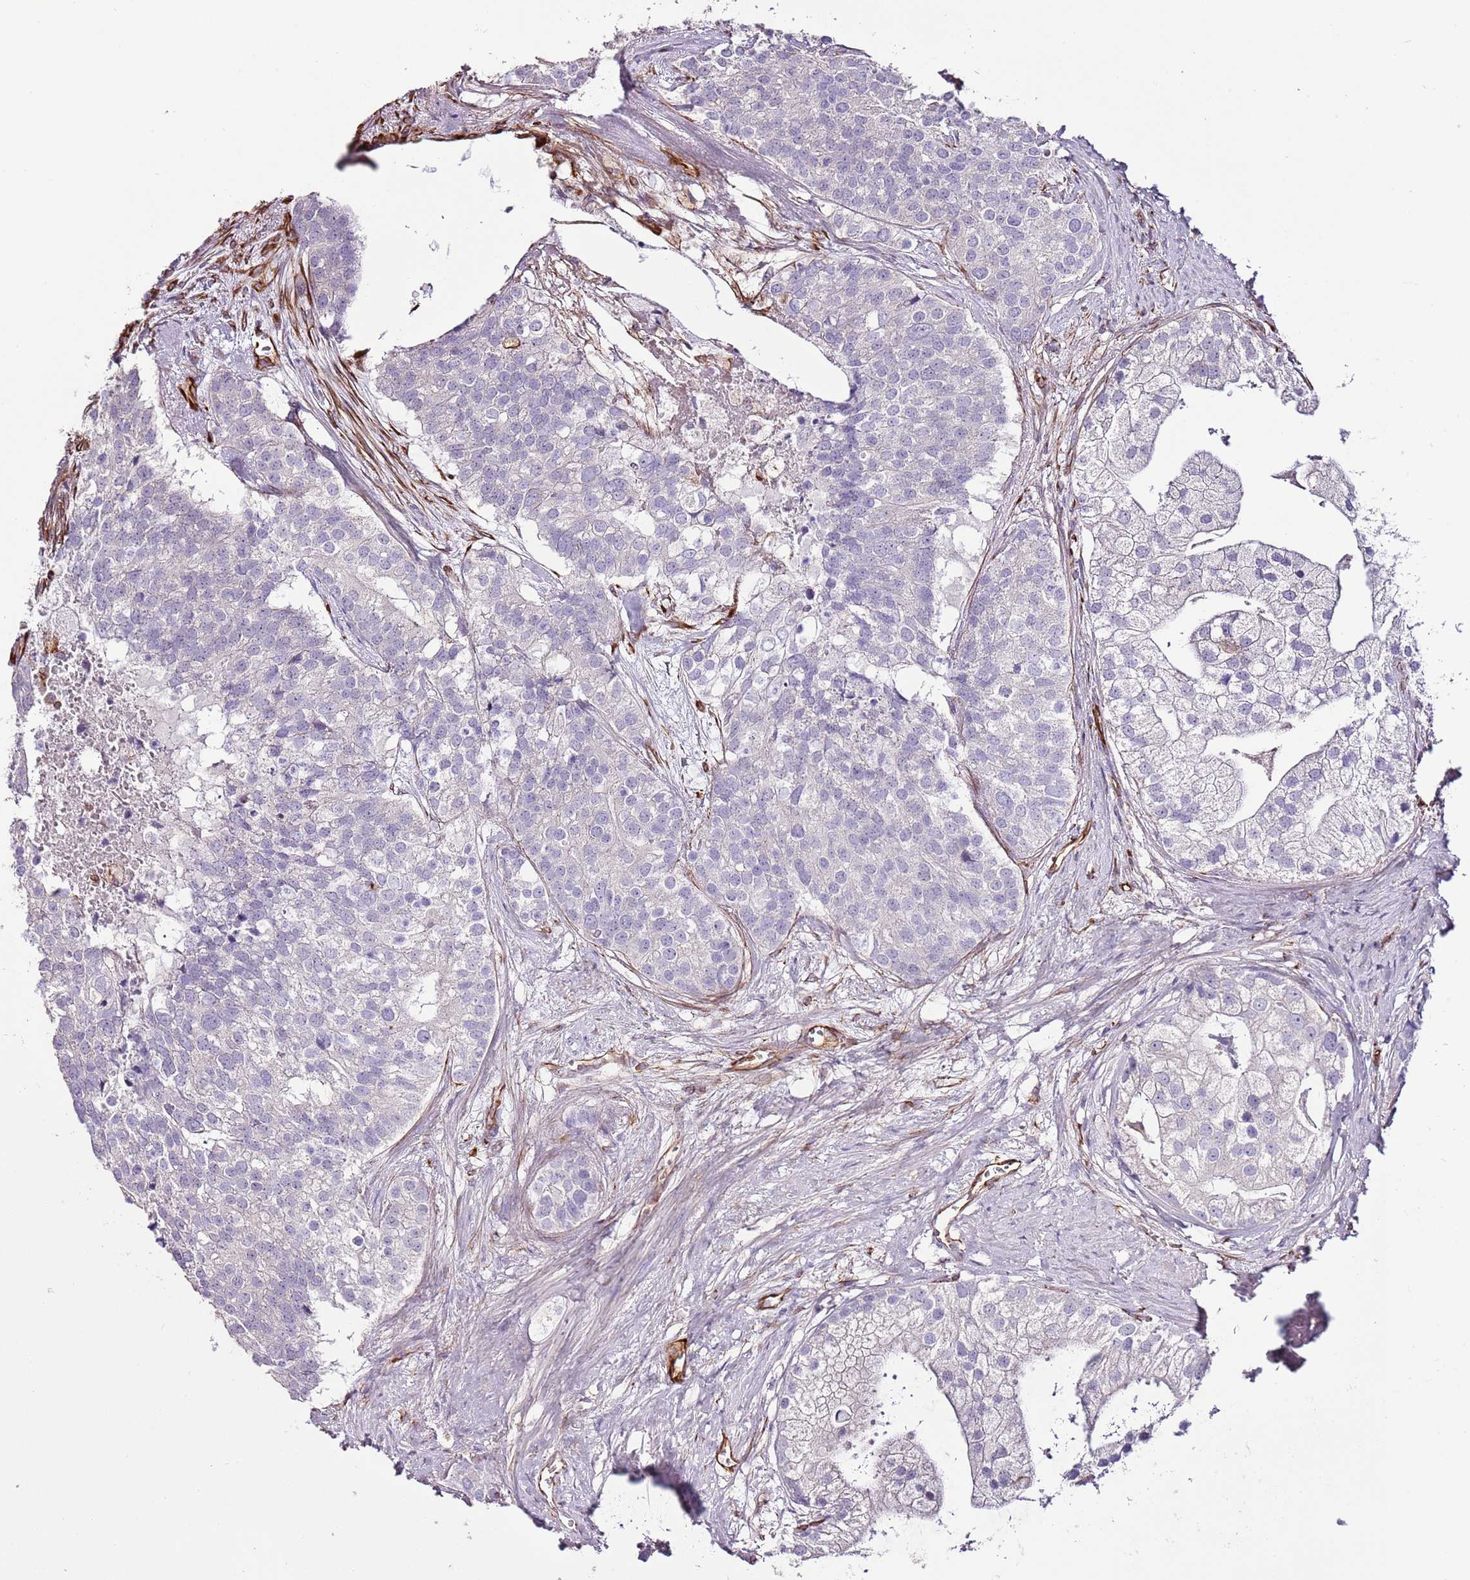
{"staining": {"intensity": "negative", "quantity": "none", "location": "none"}, "tissue": "prostate cancer", "cell_type": "Tumor cells", "image_type": "cancer", "snomed": [{"axis": "morphology", "description": "Adenocarcinoma, High grade"}, {"axis": "topography", "description": "Prostate"}], "caption": "DAB (3,3'-diaminobenzidine) immunohistochemical staining of human prostate cancer (adenocarcinoma (high-grade)) reveals no significant expression in tumor cells.", "gene": "ZNF786", "patient": {"sex": "male", "age": 62}}